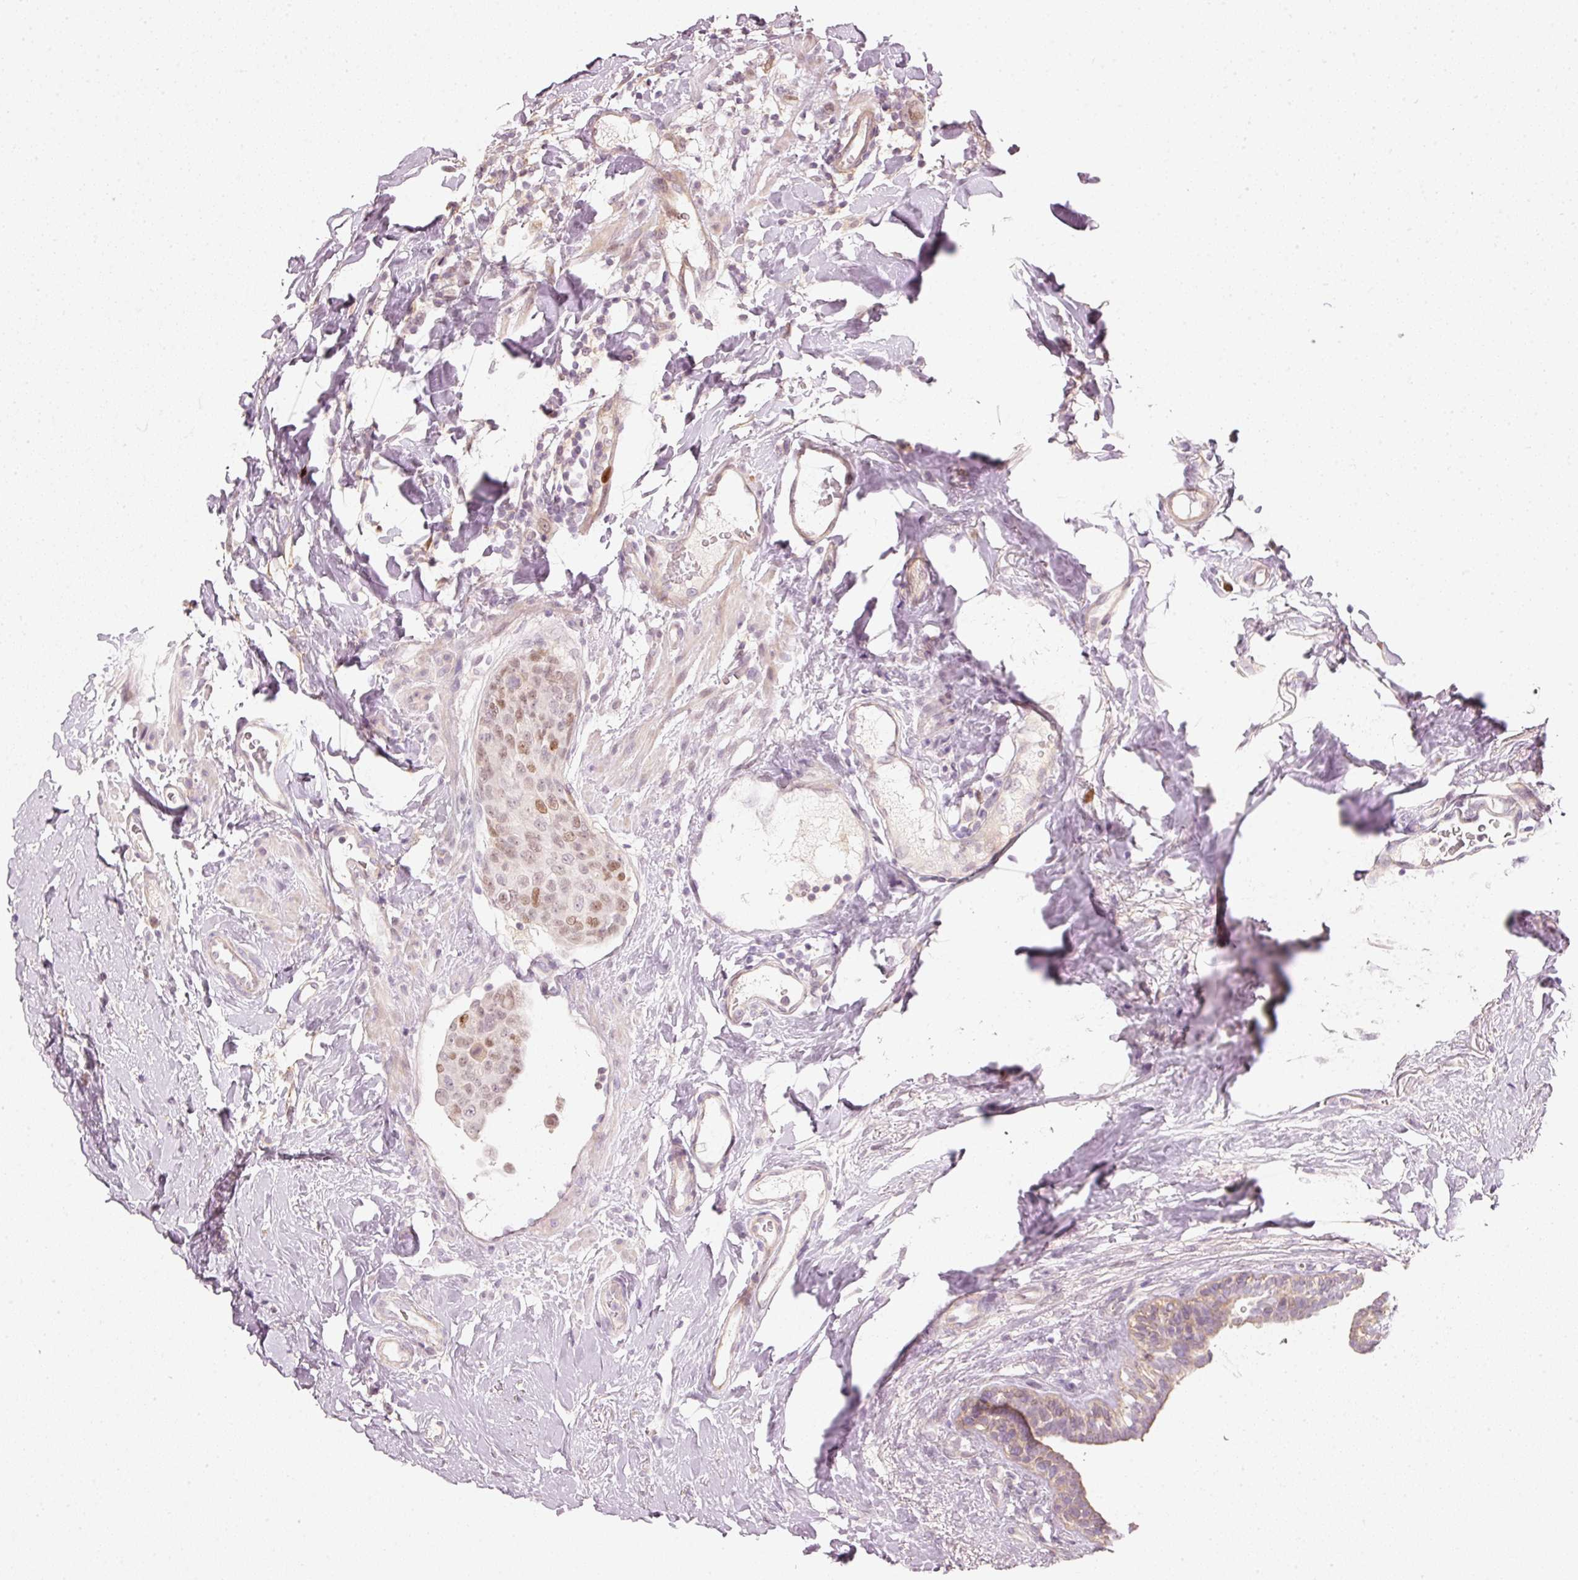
{"staining": {"intensity": "moderate", "quantity": "<25%", "location": "nuclear"}, "tissue": "breast cancer", "cell_type": "Tumor cells", "image_type": "cancer", "snomed": [{"axis": "morphology", "description": "Duct carcinoma"}, {"axis": "topography", "description": "Breast"}], "caption": "Breast intraductal carcinoma was stained to show a protein in brown. There is low levels of moderate nuclear expression in about <25% of tumor cells. (IHC, brightfield microscopy, high magnification).", "gene": "TREX2", "patient": {"sex": "female", "age": 40}}